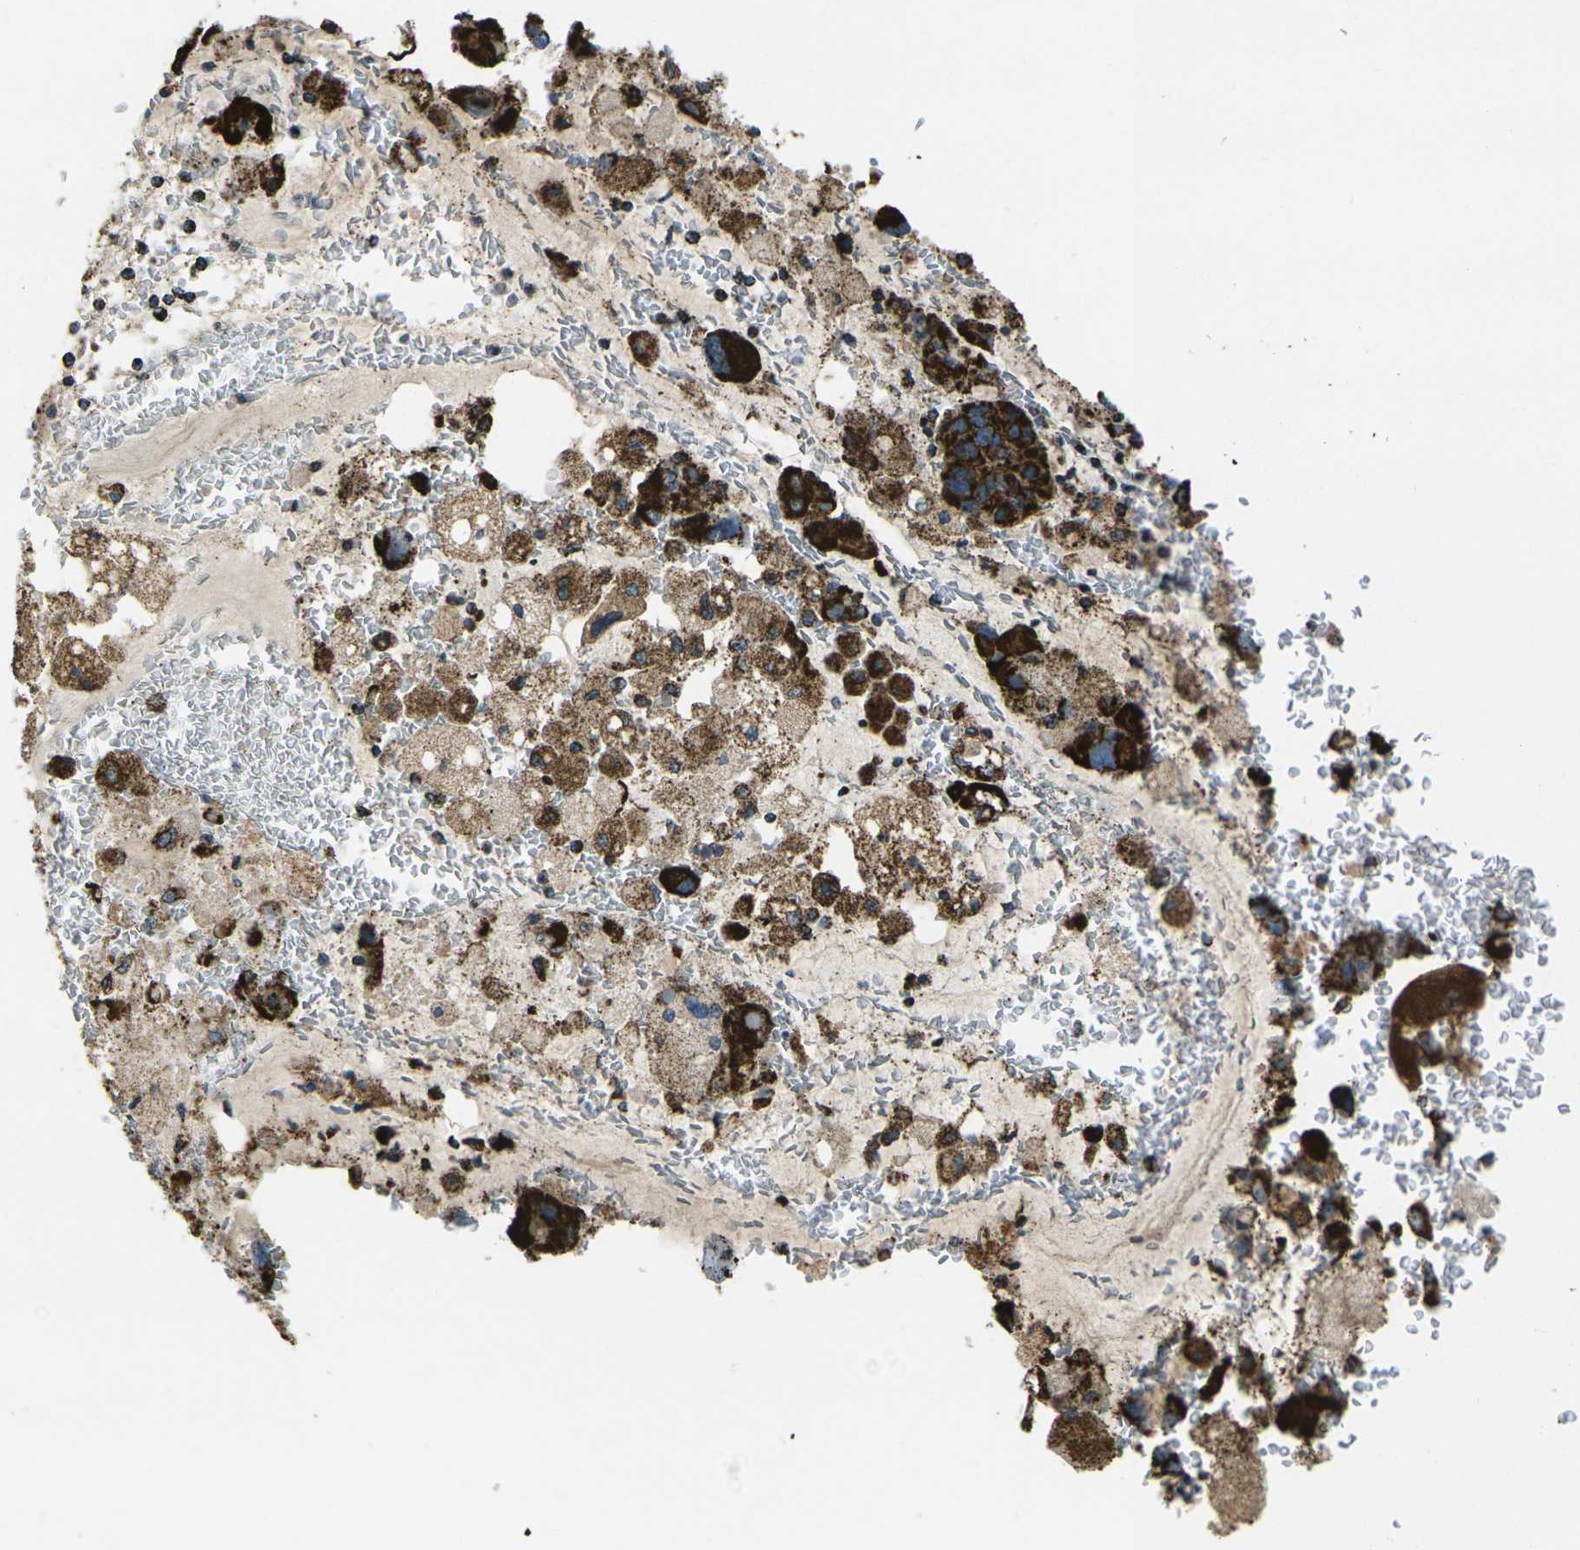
{"staining": {"intensity": "strong", "quantity": ">75%", "location": "cytoplasmic/membranous"}, "tissue": "bronchus", "cell_type": "Respiratory epithelial cells", "image_type": "normal", "snomed": [{"axis": "morphology", "description": "Normal tissue, NOS"}, {"axis": "morphology", "description": "Adenocarcinoma, NOS"}, {"axis": "morphology", "description": "Adenocarcinoma, metastatic, NOS"}, {"axis": "topography", "description": "Lymph node"}, {"axis": "topography", "description": "Bronchus"}, {"axis": "topography", "description": "Lung"}], "caption": "DAB immunohistochemical staining of normal bronchus demonstrates strong cytoplasmic/membranous protein staining in about >75% of respiratory epithelial cells.", "gene": "KLHL5", "patient": {"sex": "female", "age": 54}}